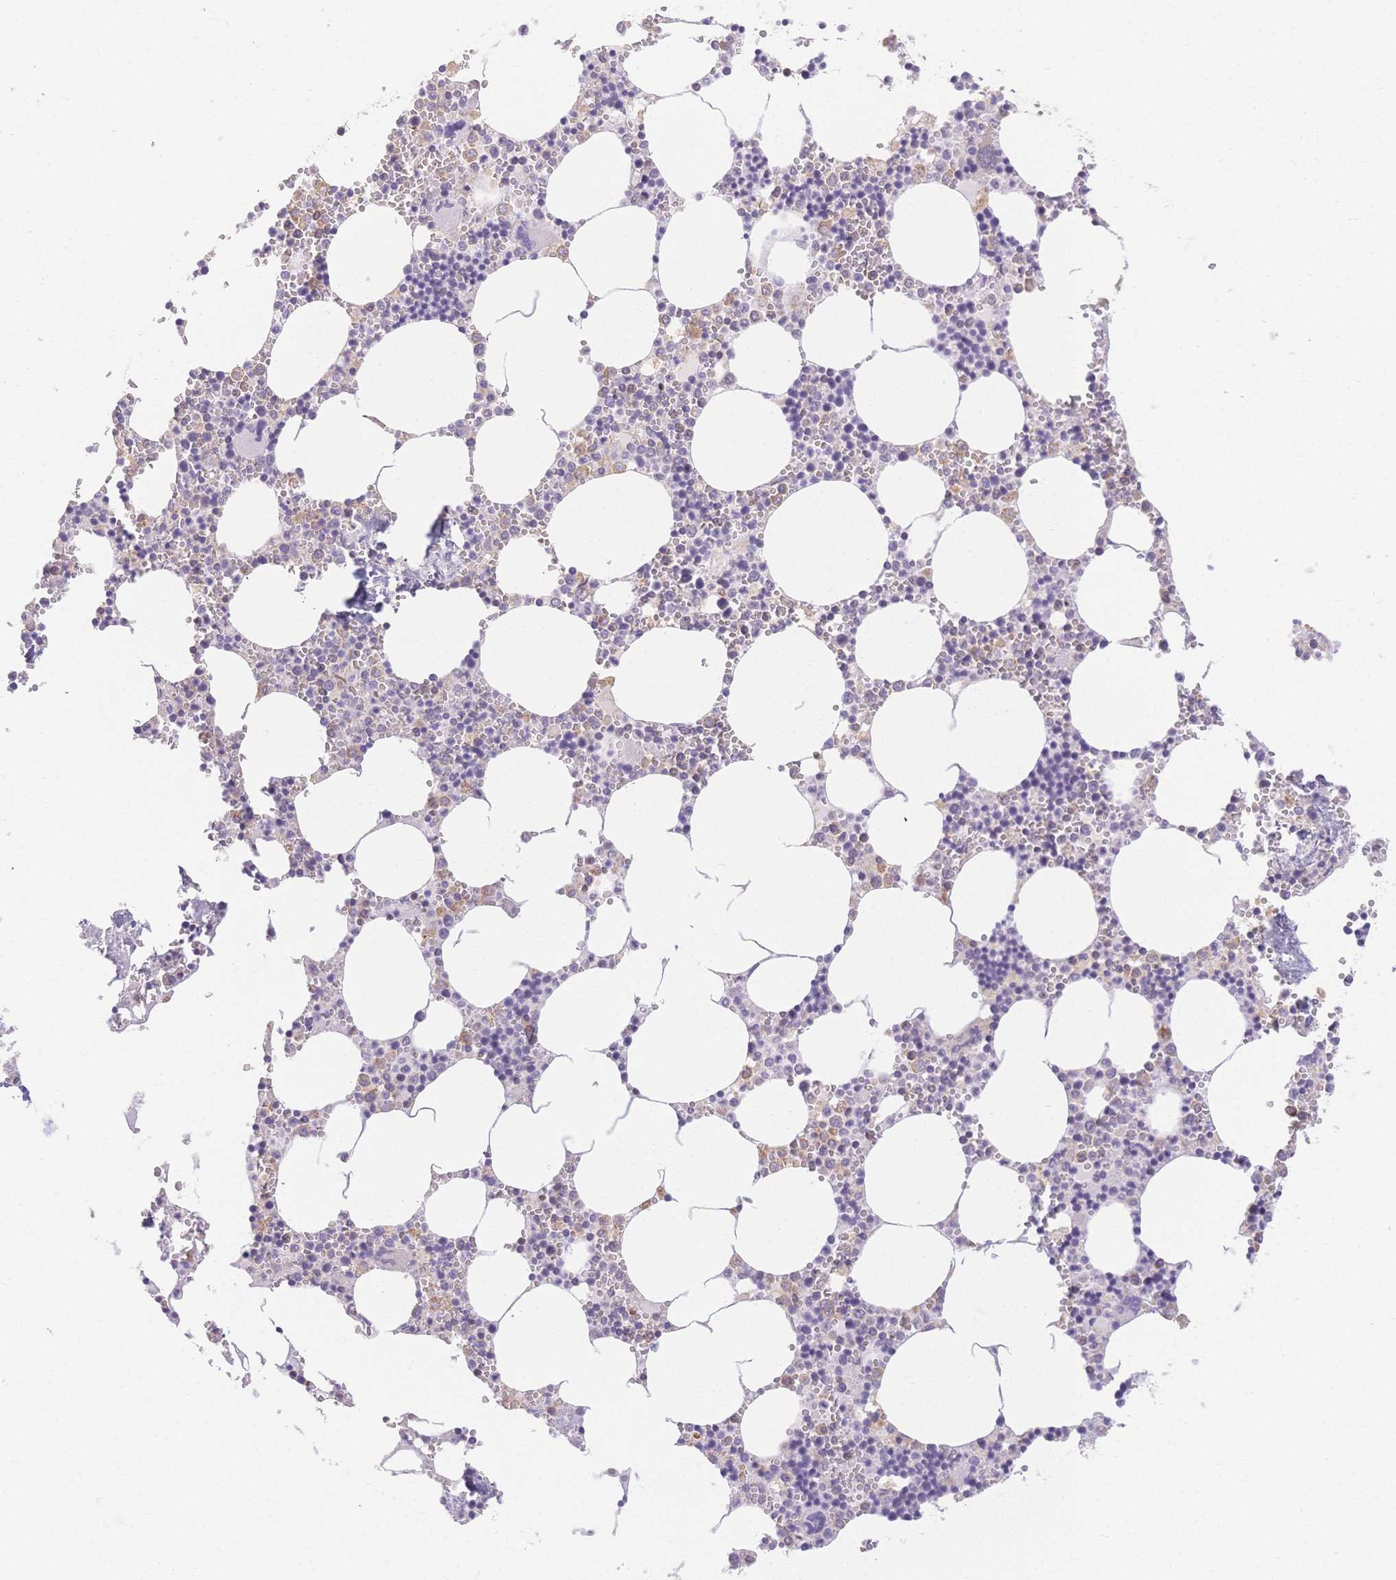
{"staining": {"intensity": "negative", "quantity": "none", "location": "none"}, "tissue": "bone marrow", "cell_type": "Hematopoietic cells", "image_type": "normal", "snomed": [{"axis": "morphology", "description": "Normal tissue, NOS"}, {"axis": "topography", "description": "Bone marrow"}], "caption": "A micrograph of human bone marrow is negative for staining in hematopoietic cells.", "gene": "HS3ST5", "patient": {"sex": "male", "age": 54}}